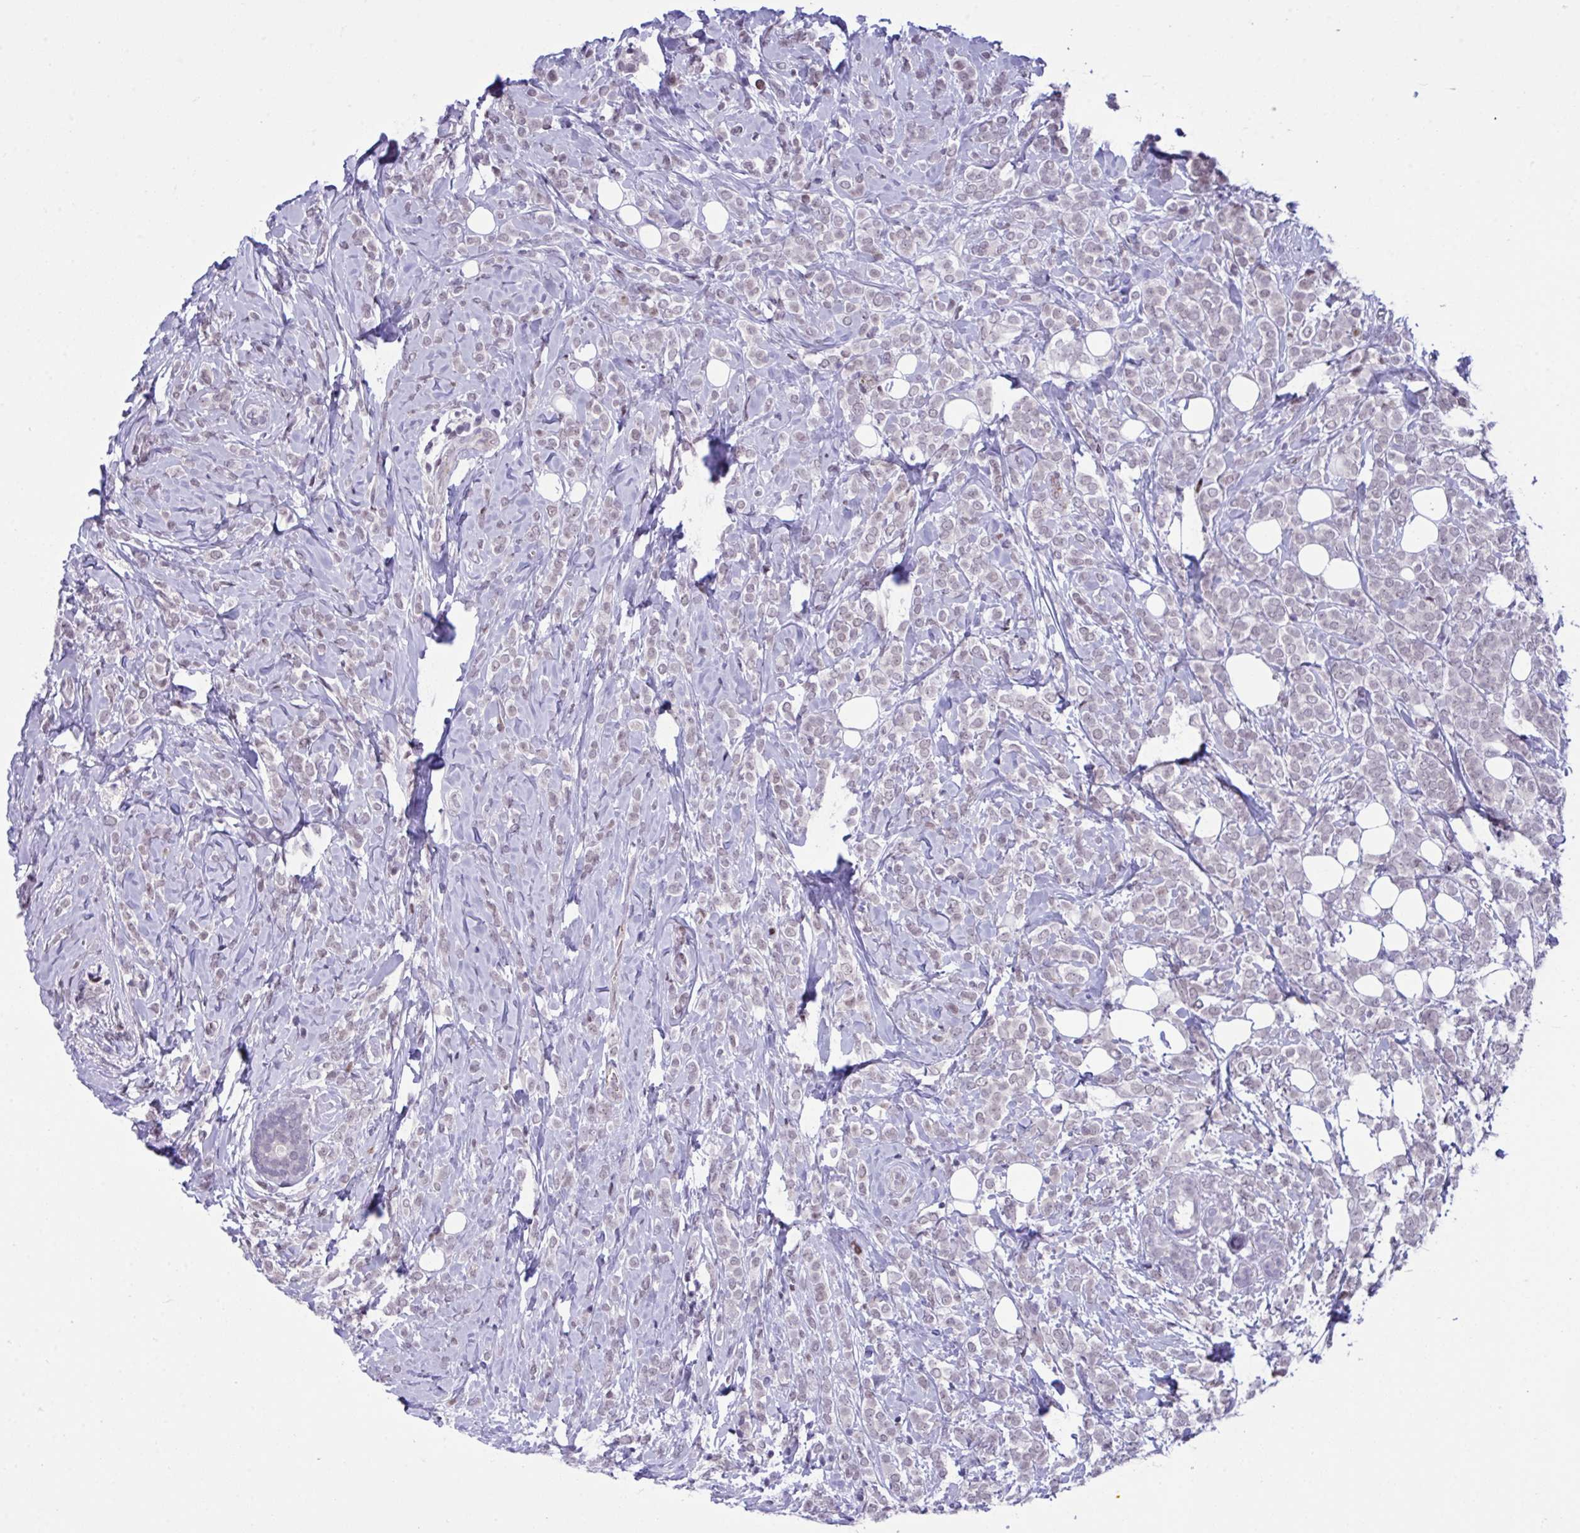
{"staining": {"intensity": "negative", "quantity": "none", "location": "none"}, "tissue": "breast cancer", "cell_type": "Tumor cells", "image_type": "cancer", "snomed": [{"axis": "morphology", "description": "Lobular carcinoma"}, {"axis": "topography", "description": "Breast"}], "caption": "Histopathology image shows no protein staining in tumor cells of breast cancer (lobular carcinoma) tissue. Brightfield microscopy of IHC stained with DAB (3,3'-diaminobenzidine) (brown) and hematoxylin (blue), captured at high magnification.", "gene": "ZFHX3", "patient": {"sex": "female", "age": 49}}